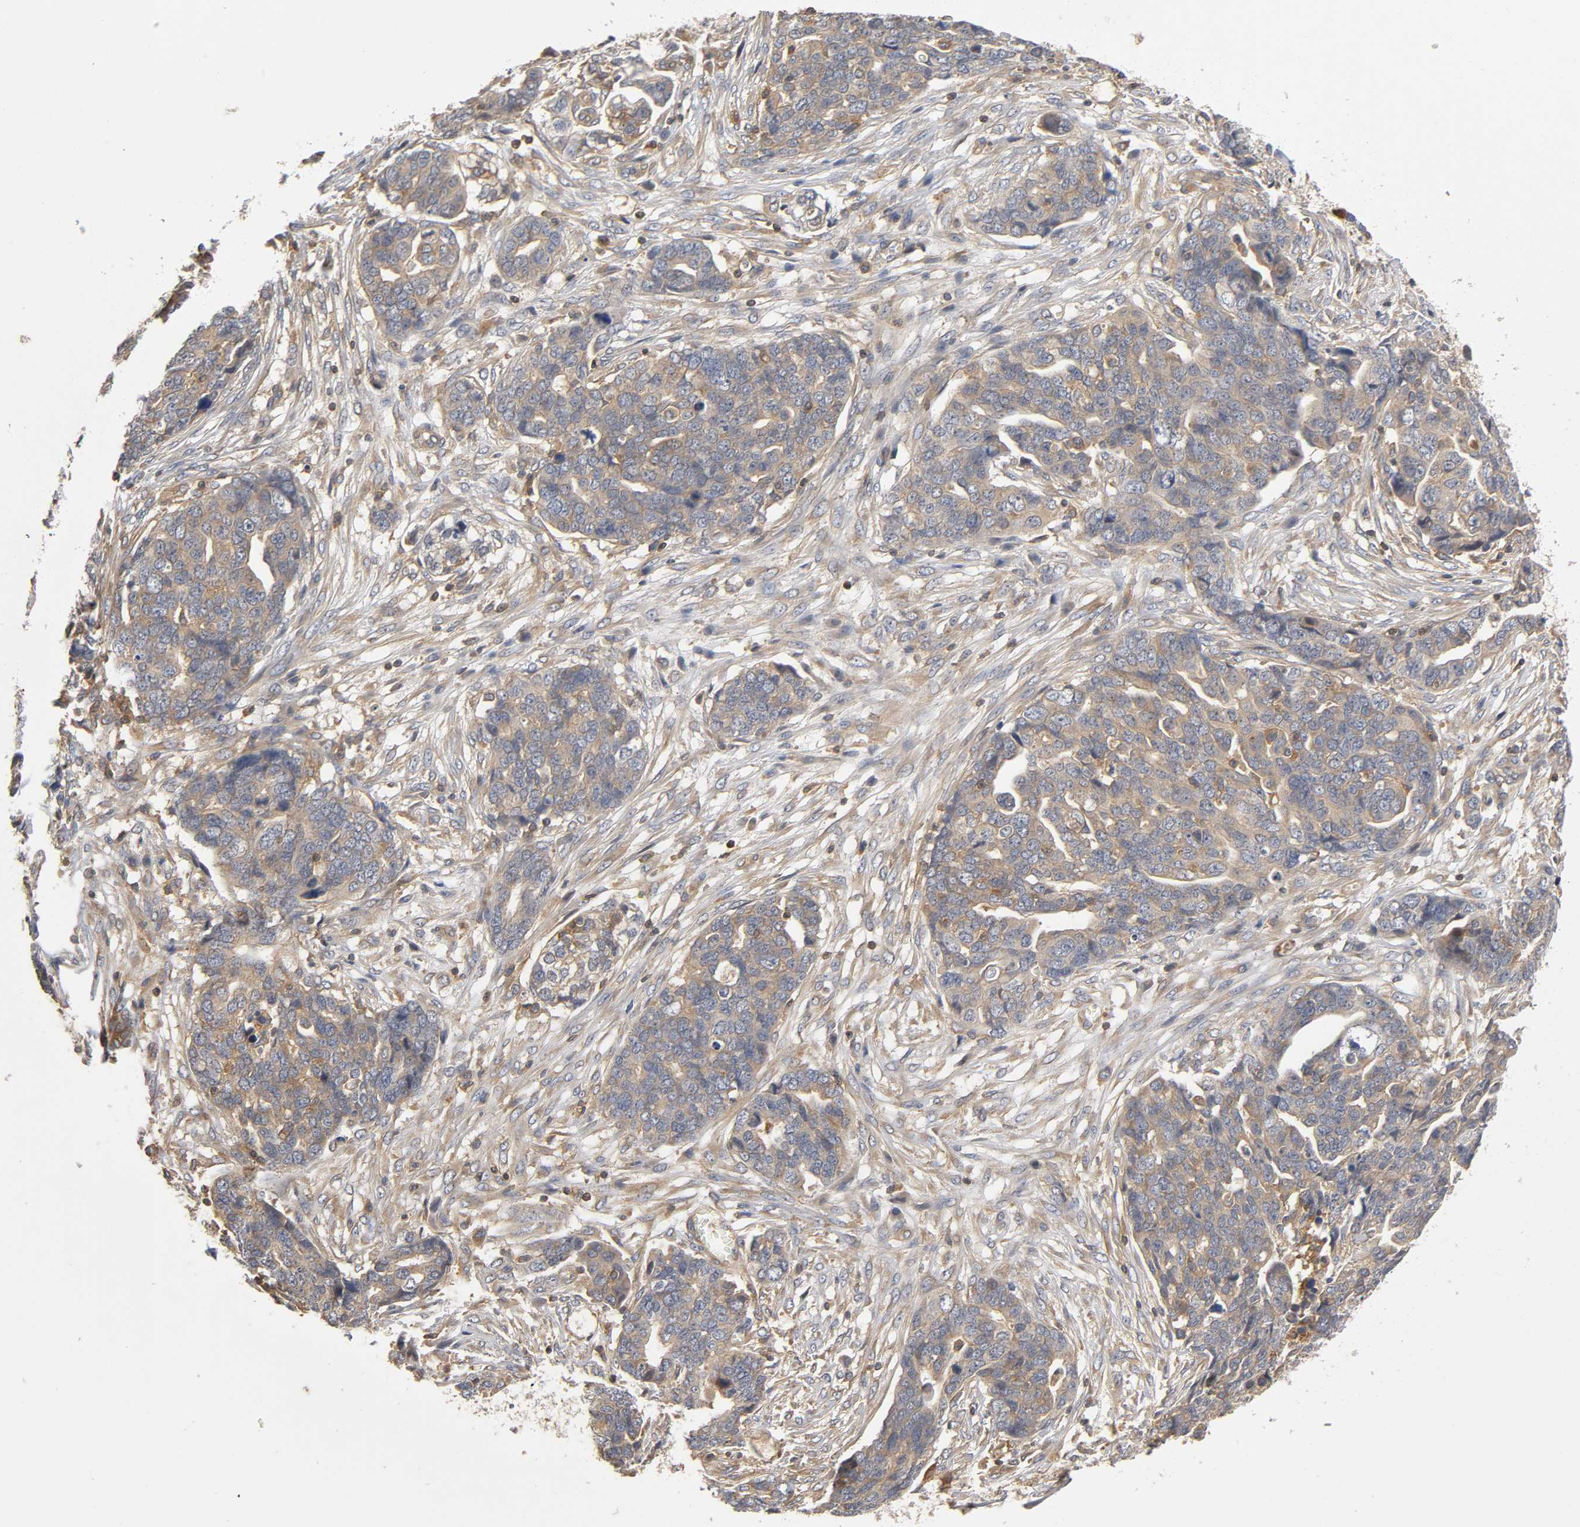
{"staining": {"intensity": "moderate", "quantity": ">75%", "location": "cytoplasmic/membranous"}, "tissue": "ovarian cancer", "cell_type": "Tumor cells", "image_type": "cancer", "snomed": [{"axis": "morphology", "description": "Normal tissue, NOS"}, {"axis": "morphology", "description": "Cystadenocarcinoma, serous, NOS"}, {"axis": "topography", "description": "Fallopian tube"}, {"axis": "topography", "description": "Ovary"}], "caption": "High-power microscopy captured an immunohistochemistry photomicrograph of ovarian cancer, revealing moderate cytoplasmic/membranous staining in approximately >75% of tumor cells. (brown staining indicates protein expression, while blue staining denotes nuclei).", "gene": "ACTR2", "patient": {"sex": "female", "age": 56}}